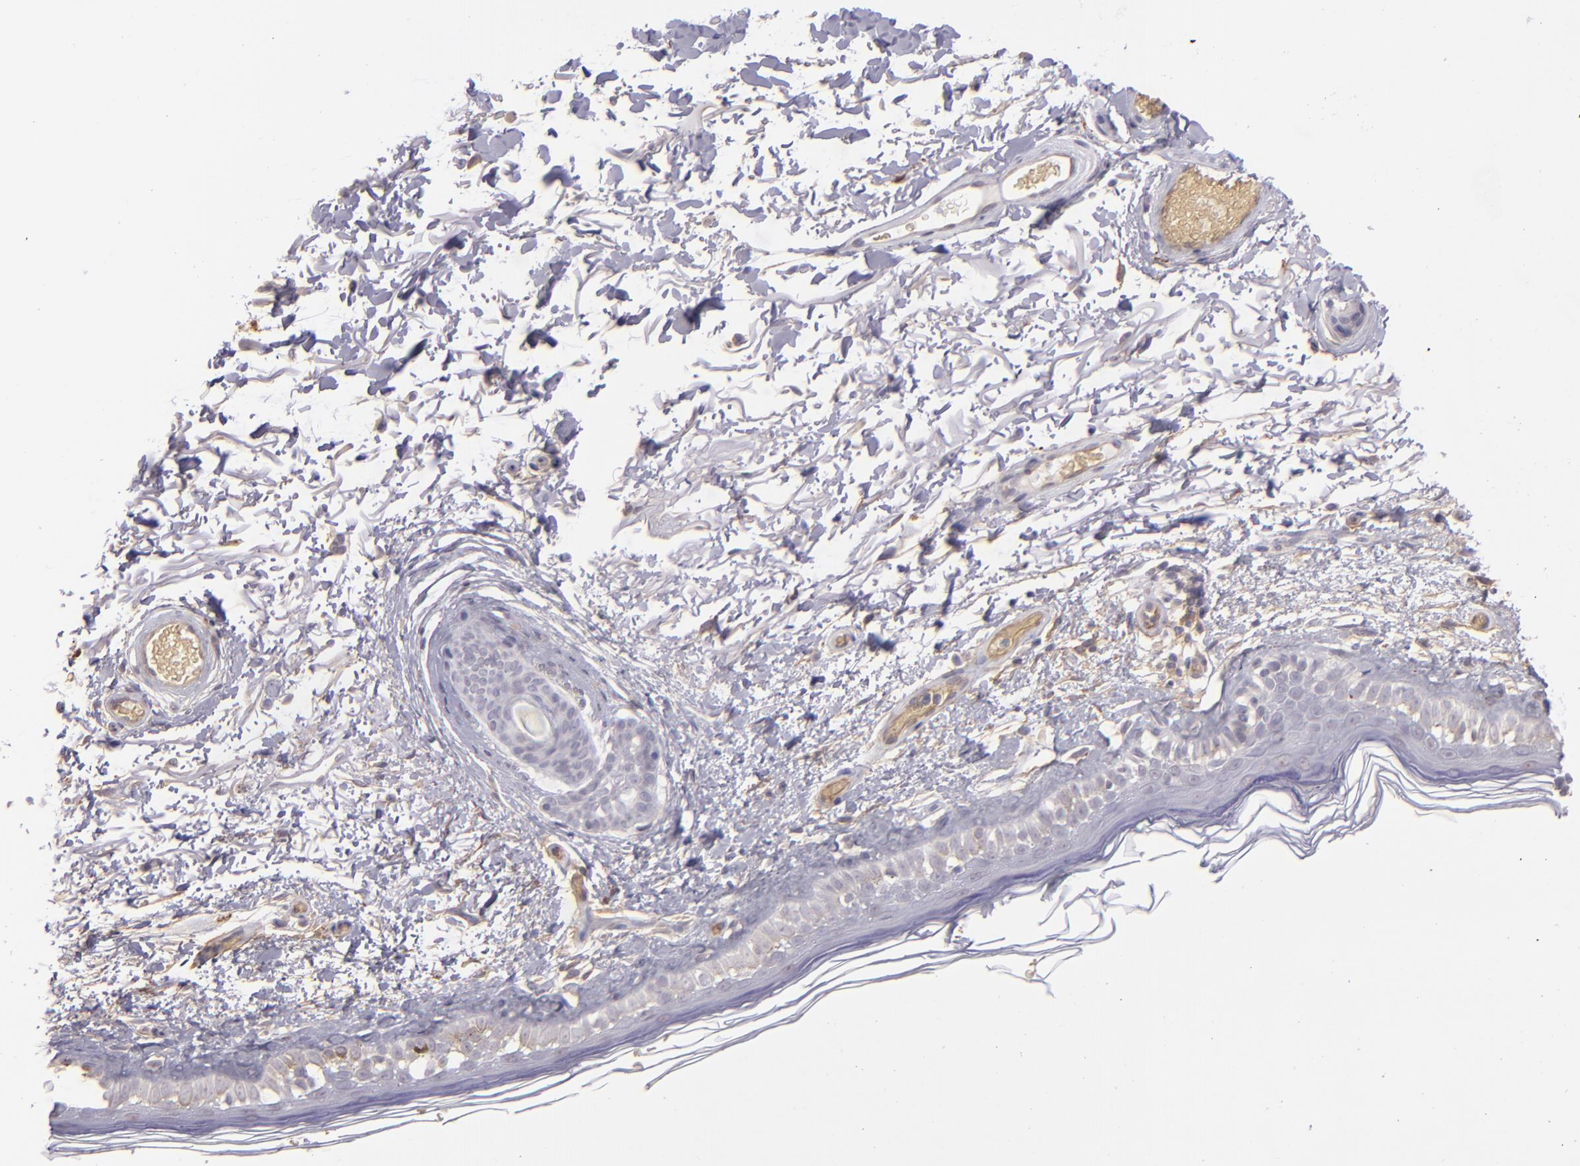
{"staining": {"intensity": "negative", "quantity": "none", "location": "none"}, "tissue": "skin", "cell_type": "Fibroblasts", "image_type": "normal", "snomed": [{"axis": "morphology", "description": "Normal tissue, NOS"}, {"axis": "topography", "description": "Skin"}], "caption": "Human skin stained for a protein using IHC shows no staining in fibroblasts.", "gene": "ACE", "patient": {"sex": "male", "age": 63}}